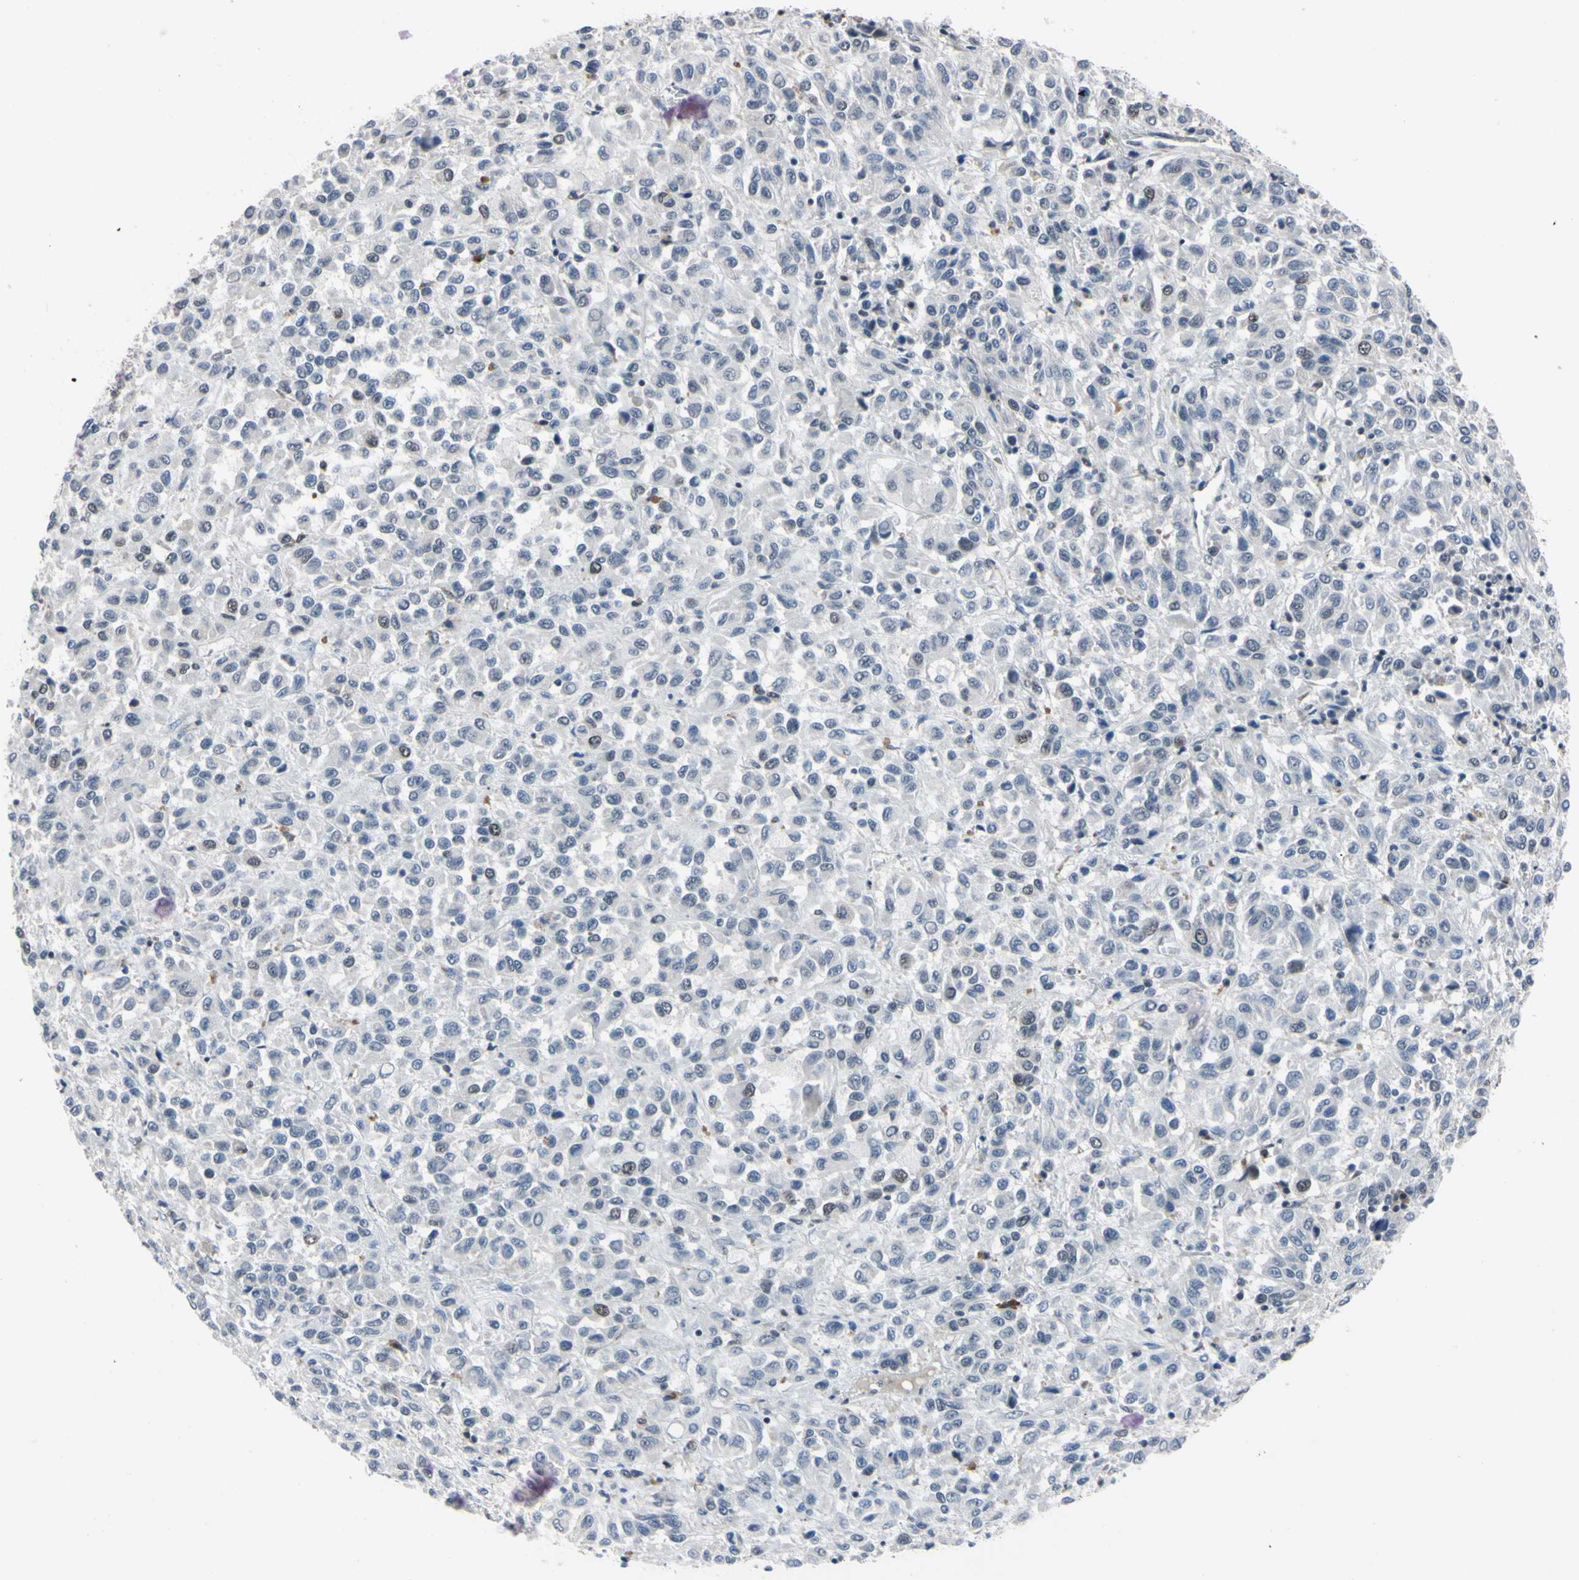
{"staining": {"intensity": "weak", "quantity": "<25%", "location": "nuclear"}, "tissue": "melanoma", "cell_type": "Tumor cells", "image_type": "cancer", "snomed": [{"axis": "morphology", "description": "Malignant melanoma, Metastatic site"}, {"axis": "topography", "description": "Lung"}], "caption": "This is a photomicrograph of immunohistochemistry staining of malignant melanoma (metastatic site), which shows no staining in tumor cells.", "gene": "LHX9", "patient": {"sex": "male", "age": 64}}